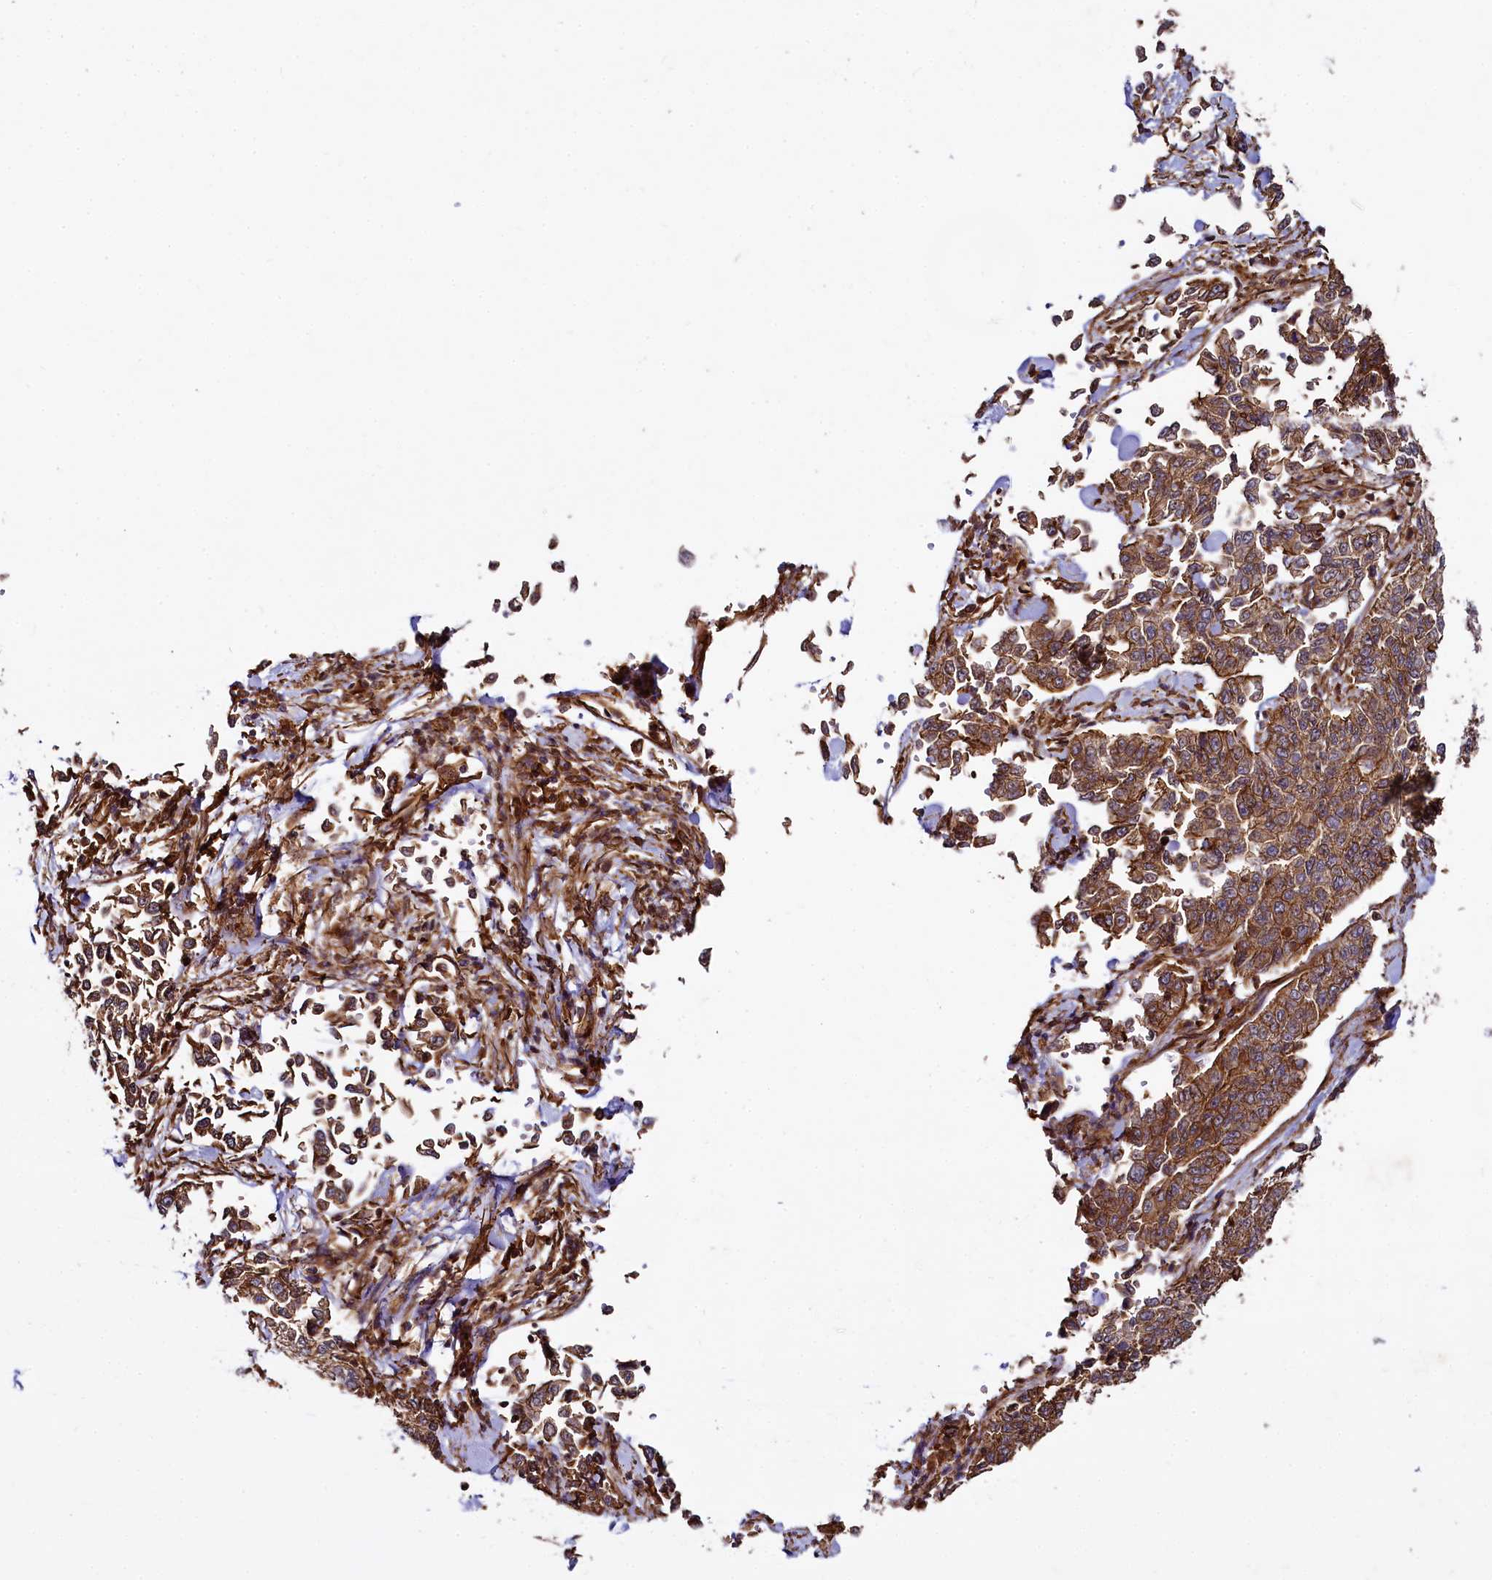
{"staining": {"intensity": "moderate", "quantity": ">75%", "location": "cytoplasmic/membranous"}, "tissue": "cervical cancer", "cell_type": "Tumor cells", "image_type": "cancer", "snomed": [{"axis": "morphology", "description": "Squamous cell carcinoma, NOS"}, {"axis": "topography", "description": "Cervix"}], "caption": "Immunohistochemistry of human cervical cancer displays medium levels of moderate cytoplasmic/membranous positivity in approximately >75% of tumor cells.", "gene": "SVIP", "patient": {"sex": "female", "age": 35}}